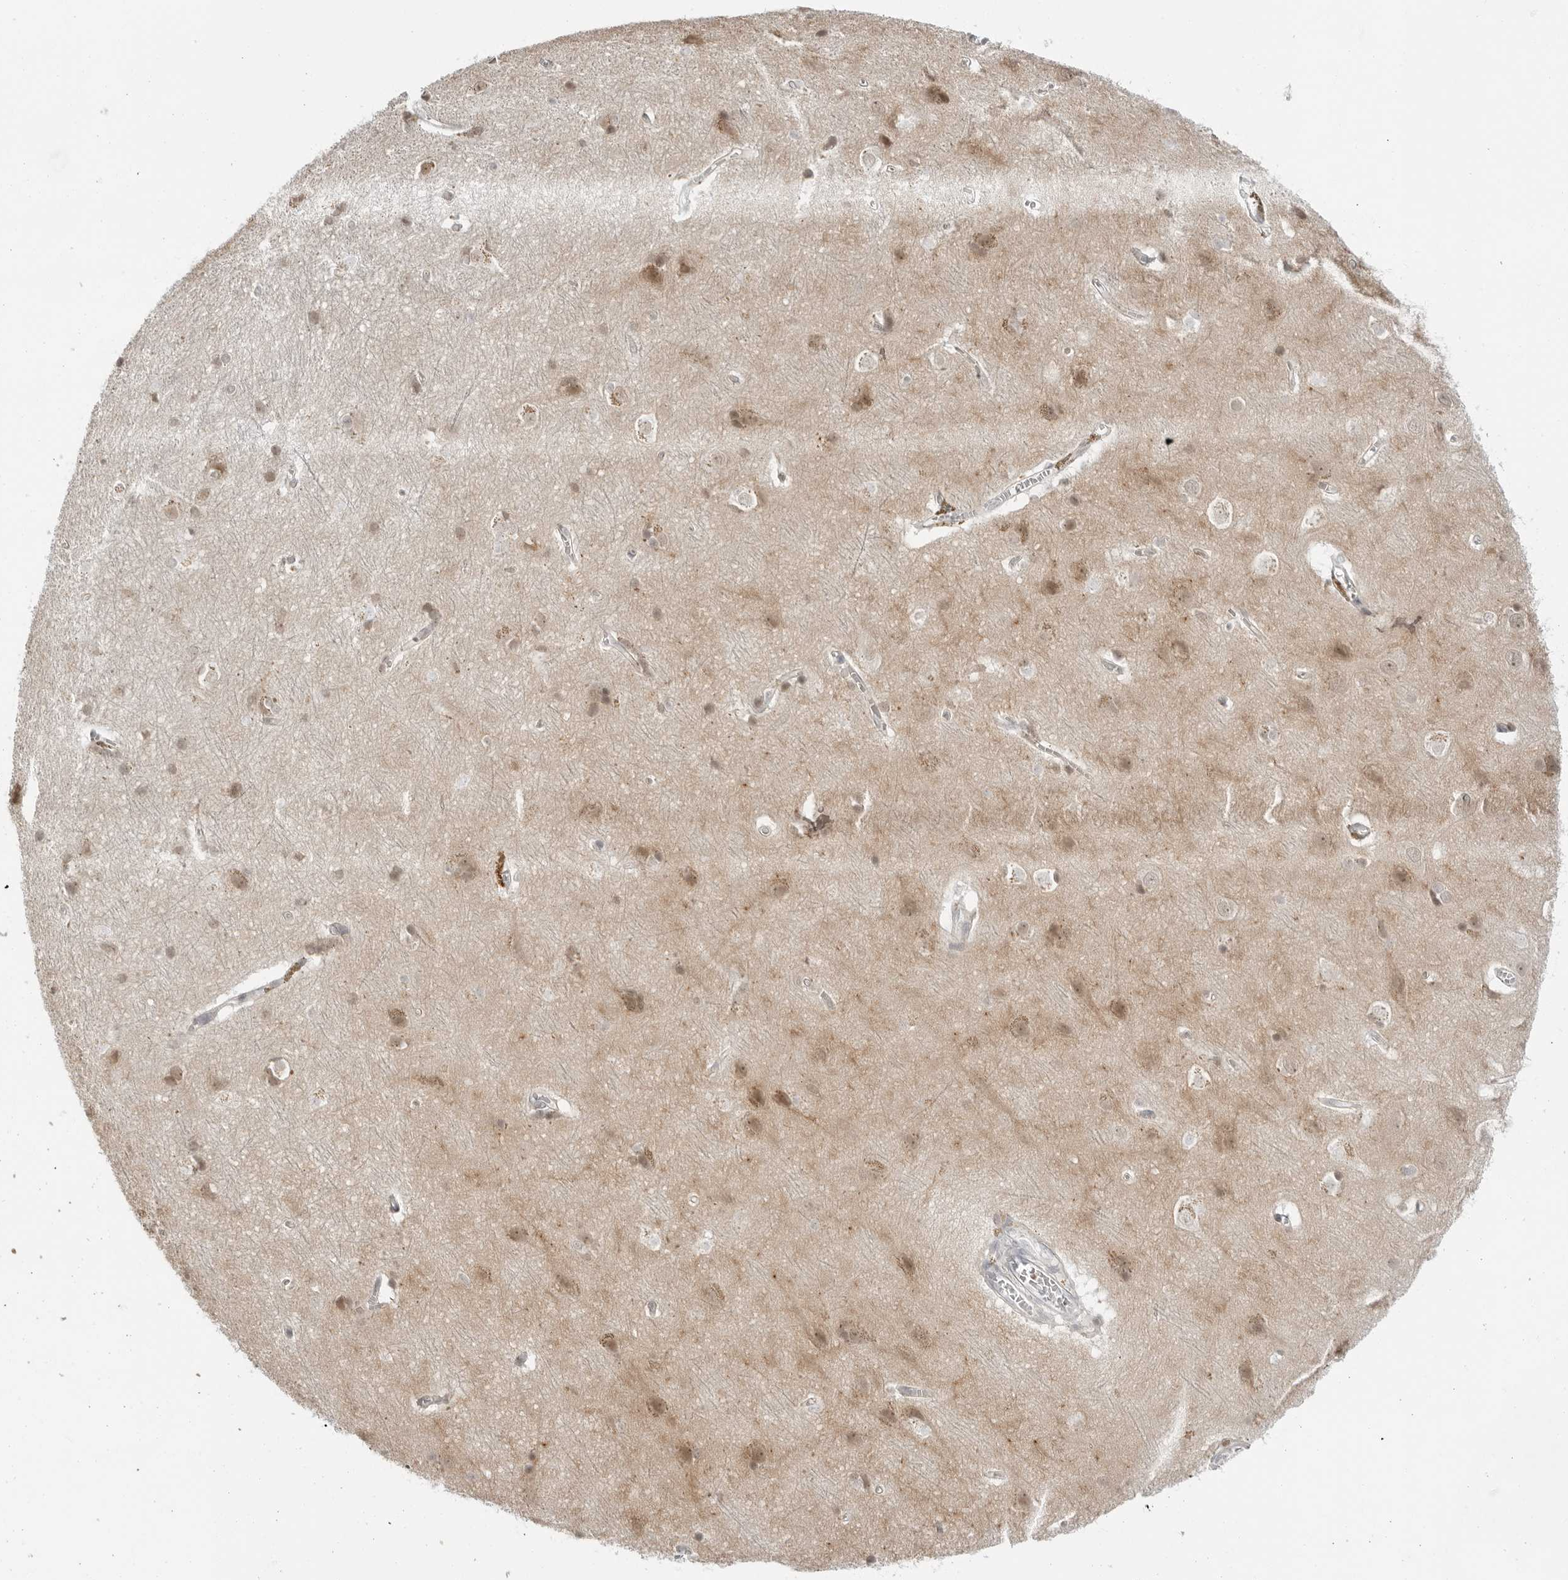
{"staining": {"intensity": "weak", "quantity": ">75%", "location": "cytoplasmic/membranous,nuclear"}, "tissue": "cerebral cortex", "cell_type": "Endothelial cells", "image_type": "normal", "snomed": [{"axis": "morphology", "description": "Normal tissue, NOS"}, {"axis": "topography", "description": "Cerebral cortex"}], "caption": "Cerebral cortex stained with DAB immunohistochemistry reveals low levels of weak cytoplasmic/membranous,nuclear staining in approximately >75% of endothelial cells. Using DAB (brown) and hematoxylin (blue) stains, captured at high magnification using brightfield microscopy.", "gene": "SUGCT", "patient": {"sex": "male", "age": 54}}